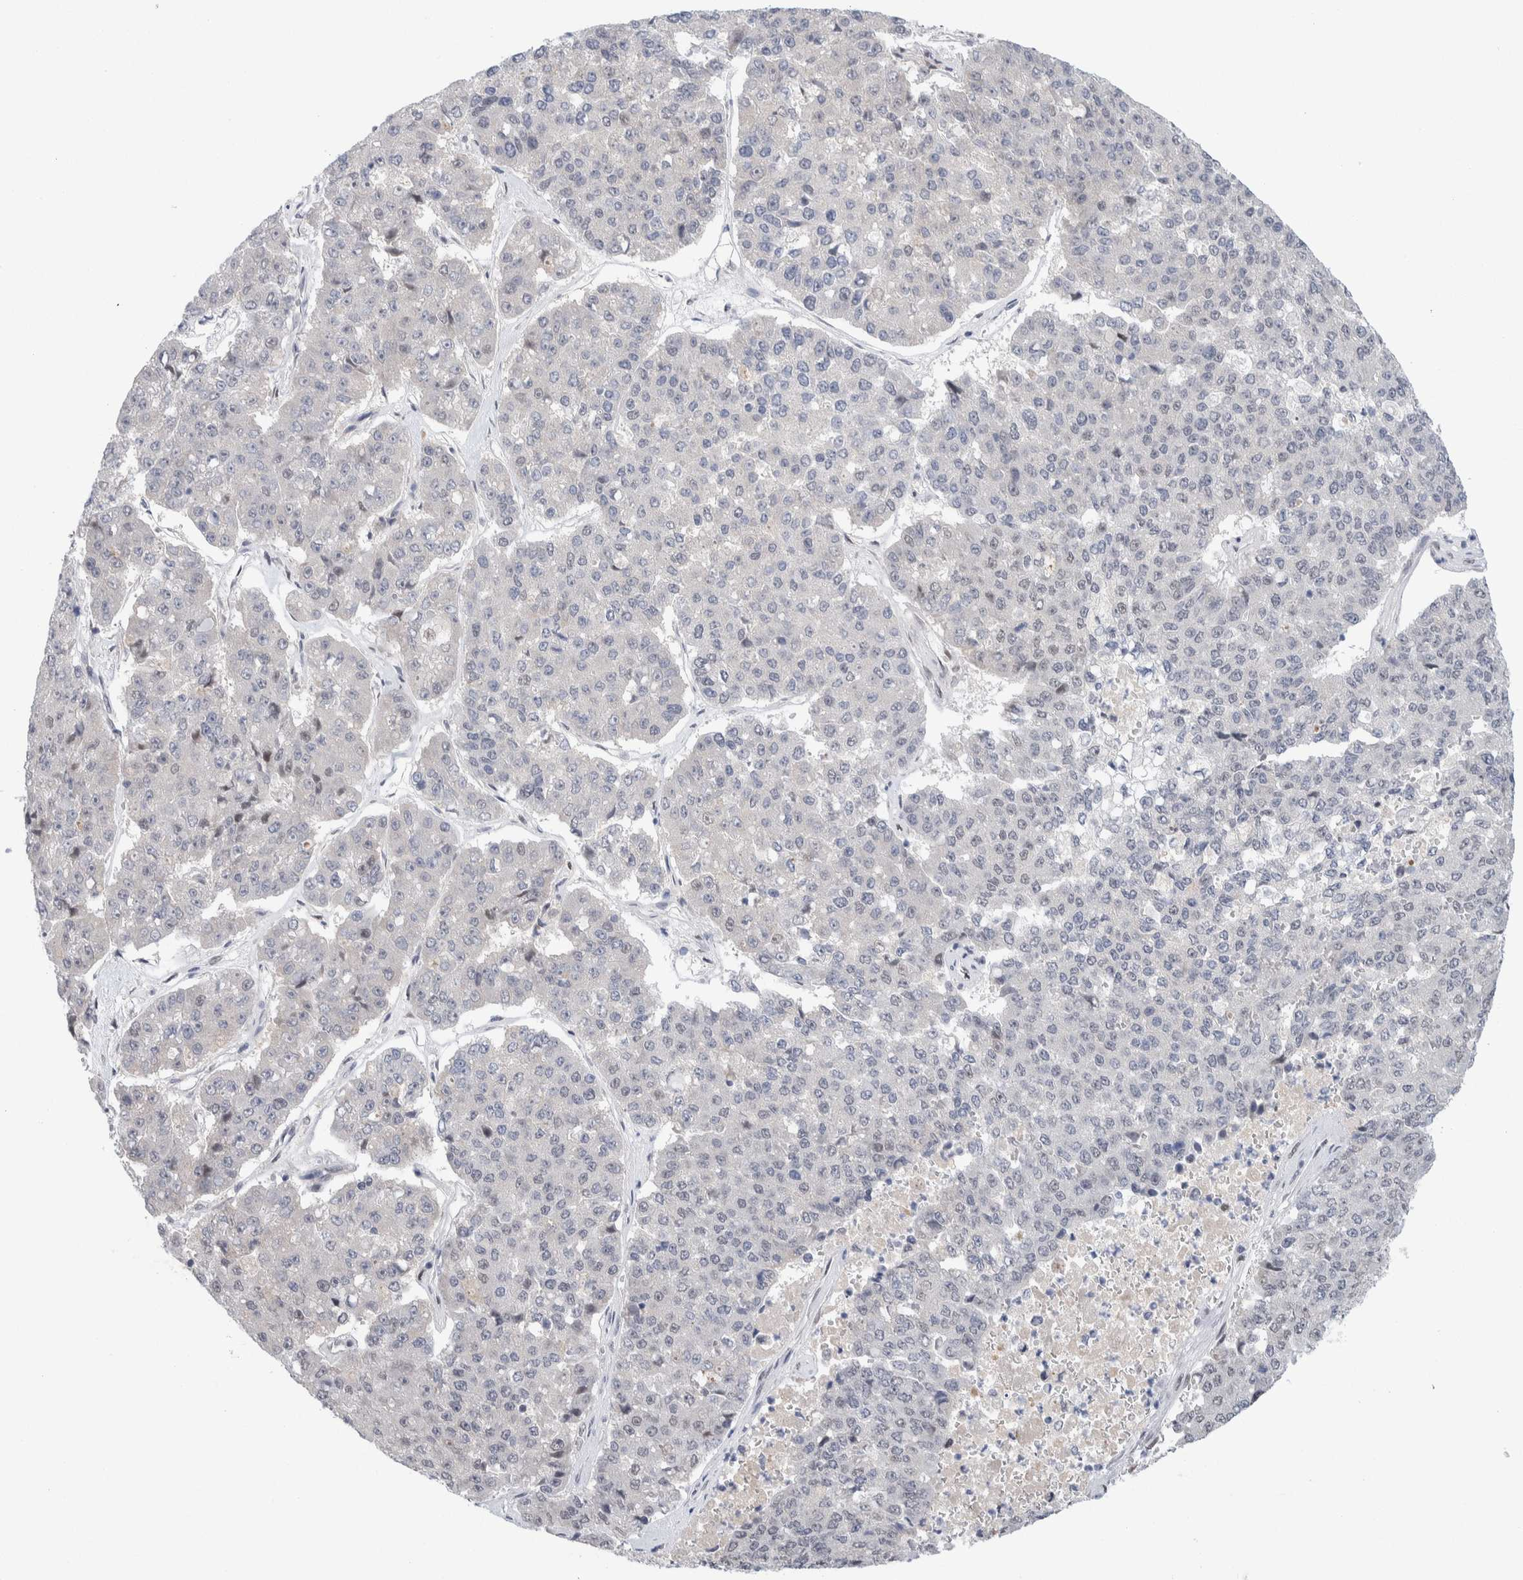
{"staining": {"intensity": "negative", "quantity": "none", "location": "none"}, "tissue": "pancreatic cancer", "cell_type": "Tumor cells", "image_type": "cancer", "snomed": [{"axis": "morphology", "description": "Adenocarcinoma, NOS"}, {"axis": "topography", "description": "Pancreas"}], "caption": "The micrograph exhibits no significant staining in tumor cells of adenocarcinoma (pancreatic). (Brightfield microscopy of DAB IHC at high magnification).", "gene": "PRMT1", "patient": {"sex": "male", "age": 50}}